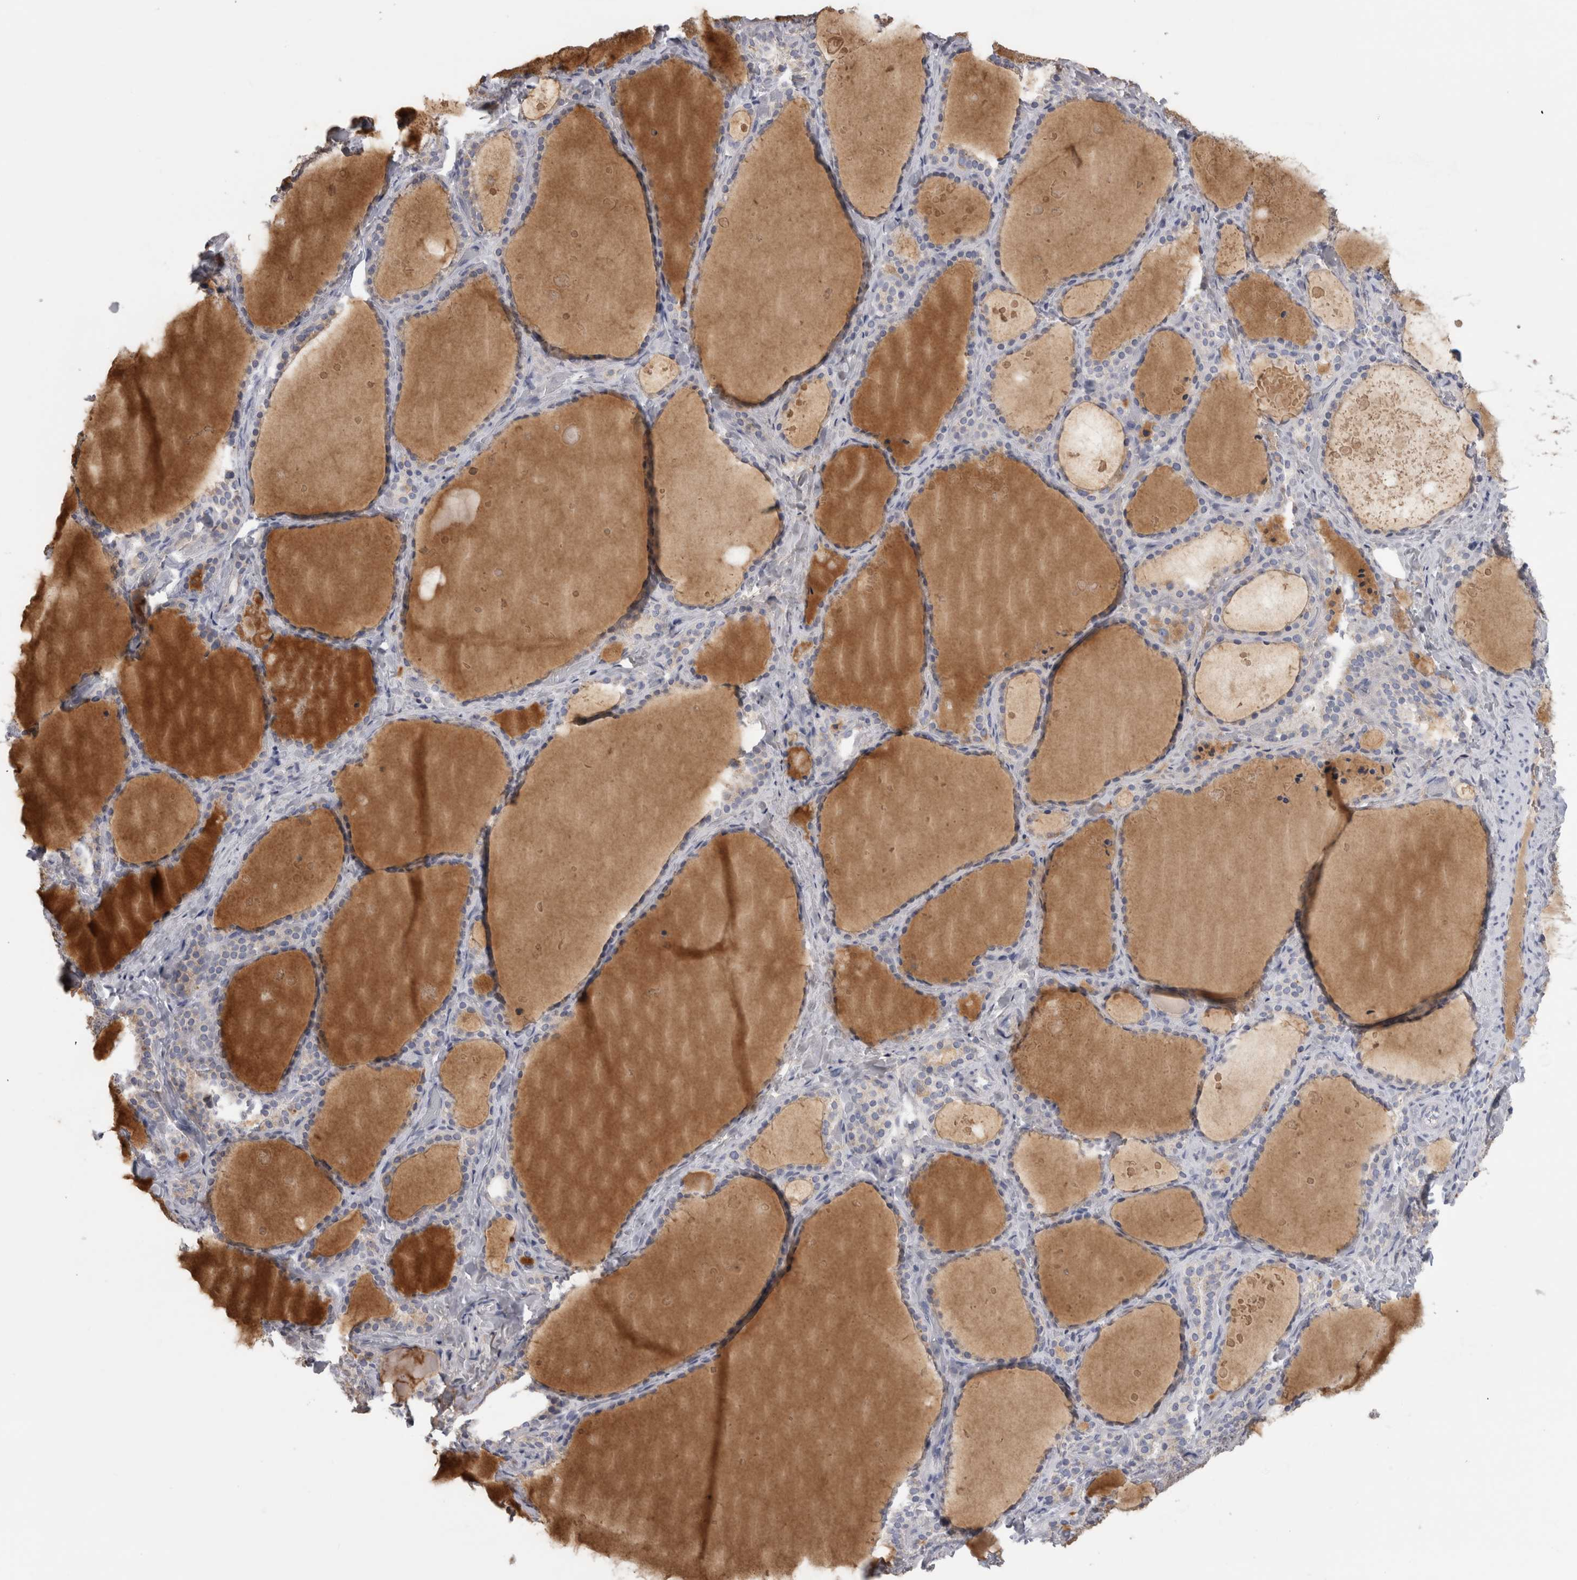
{"staining": {"intensity": "weak", "quantity": "<25%", "location": "cytoplasmic/membranous"}, "tissue": "thyroid gland", "cell_type": "Glandular cells", "image_type": "normal", "snomed": [{"axis": "morphology", "description": "Normal tissue, NOS"}, {"axis": "topography", "description": "Thyroid gland"}], "caption": "High power microscopy micrograph of an immunohistochemistry (IHC) micrograph of unremarkable thyroid gland, revealing no significant positivity in glandular cells. (DAB (3,3'-diaminobenzidine) immunohistochemistry with hematoxylin counter stain).", "gene": "DHRS4", "patient": {"sex": "female", "age": 44}}